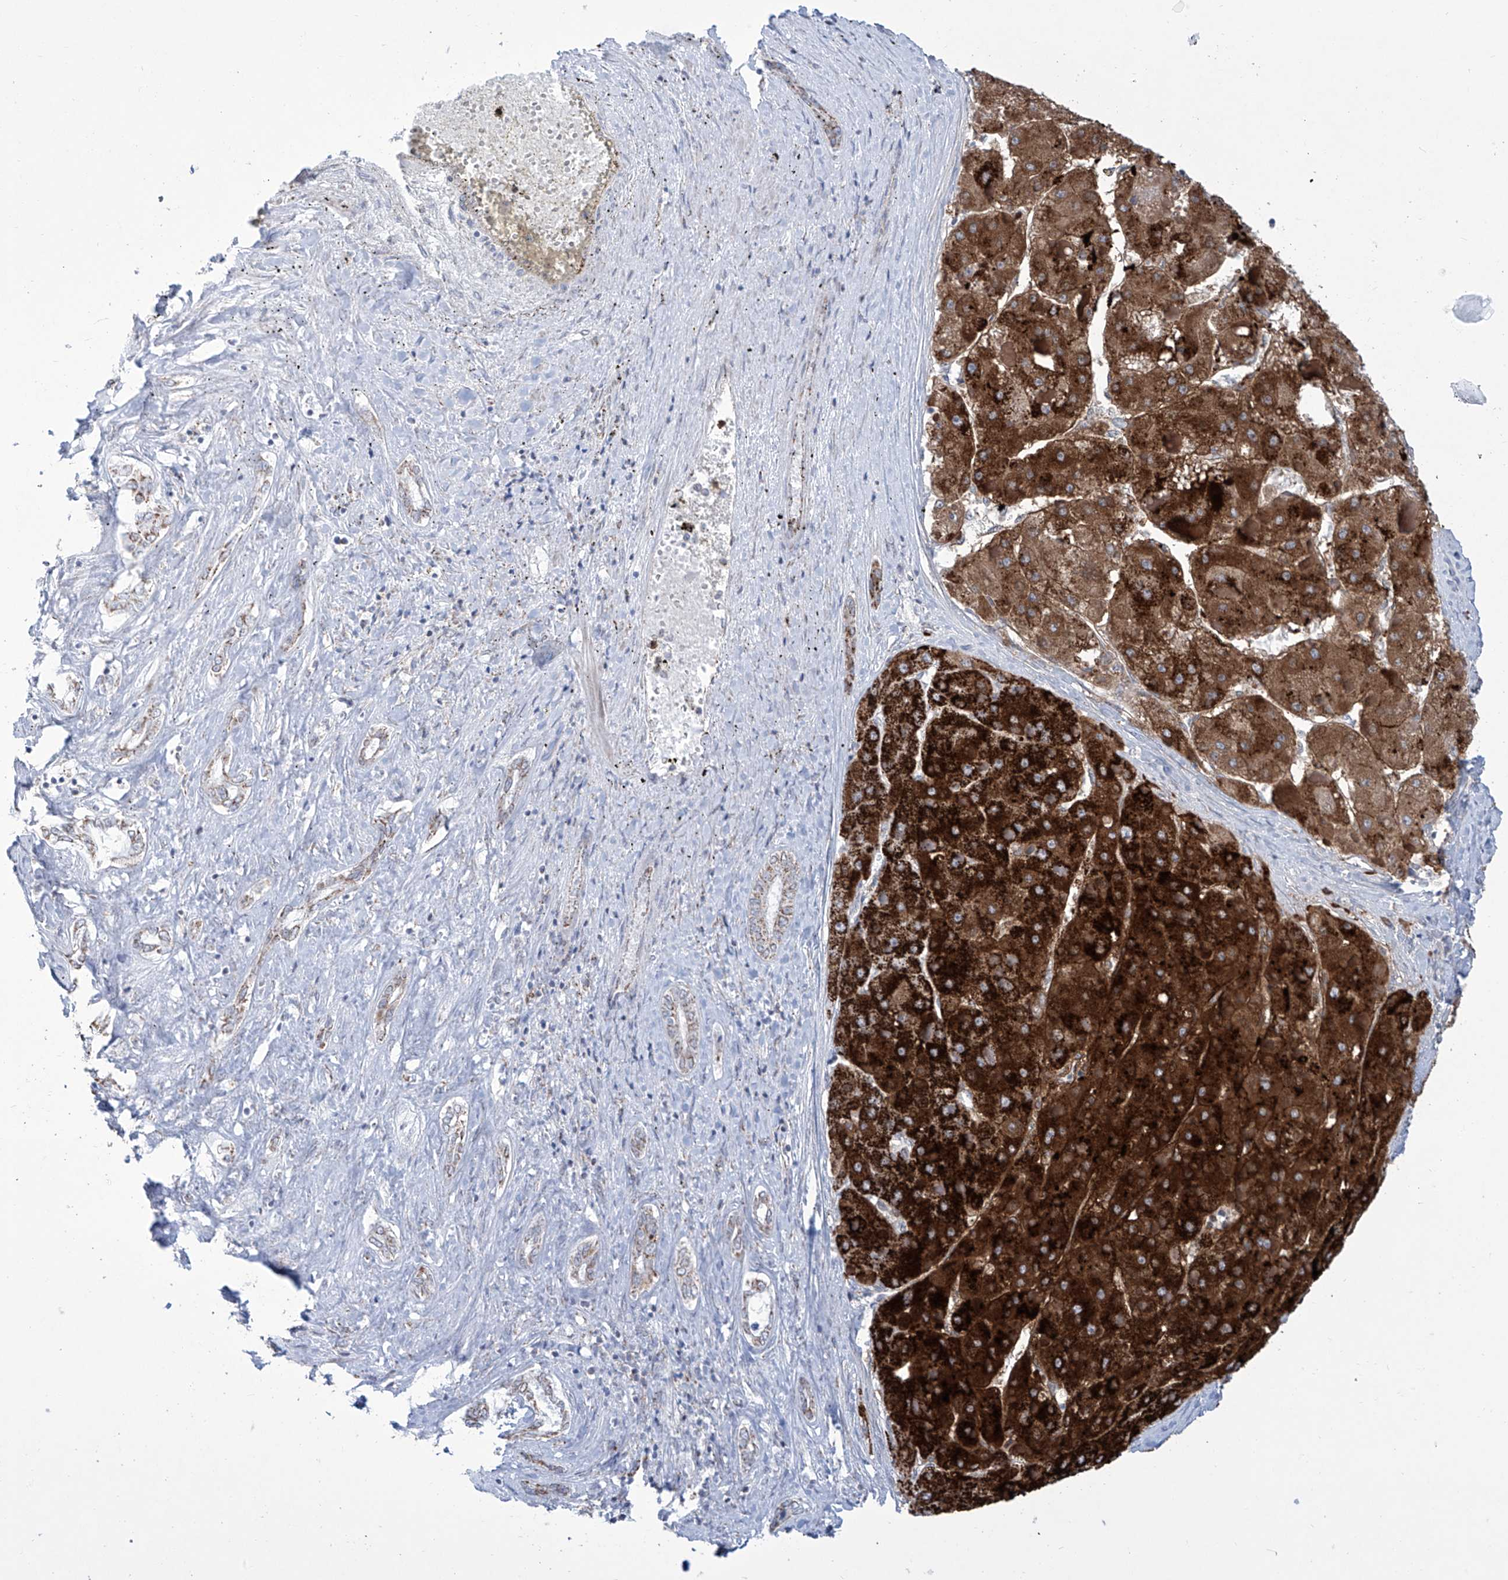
{"staining": {"intensity": "strong", "quantity": ">75%", "location": "cytoplasmic/membranous"}, "tissue": "liver cancer", "cell_type": "Tumor cells", "image_type": "cancer", "snomed": [{"axis": "morphology", "description": "Carcinoma, Hepatocellular, NOS"}, {"axis": "topography", "description": "Liver"}], "caption": "IHC (DAB) staining of human hepatocellular carcinoma (liver) exhibits strong cytoplasmic/membranous protein expression in approximately >75% of tumor cells. Nuclei are stained in blue.", "gene": "ALDH6A1", "patient": {"sex": "female", "age": 73}}